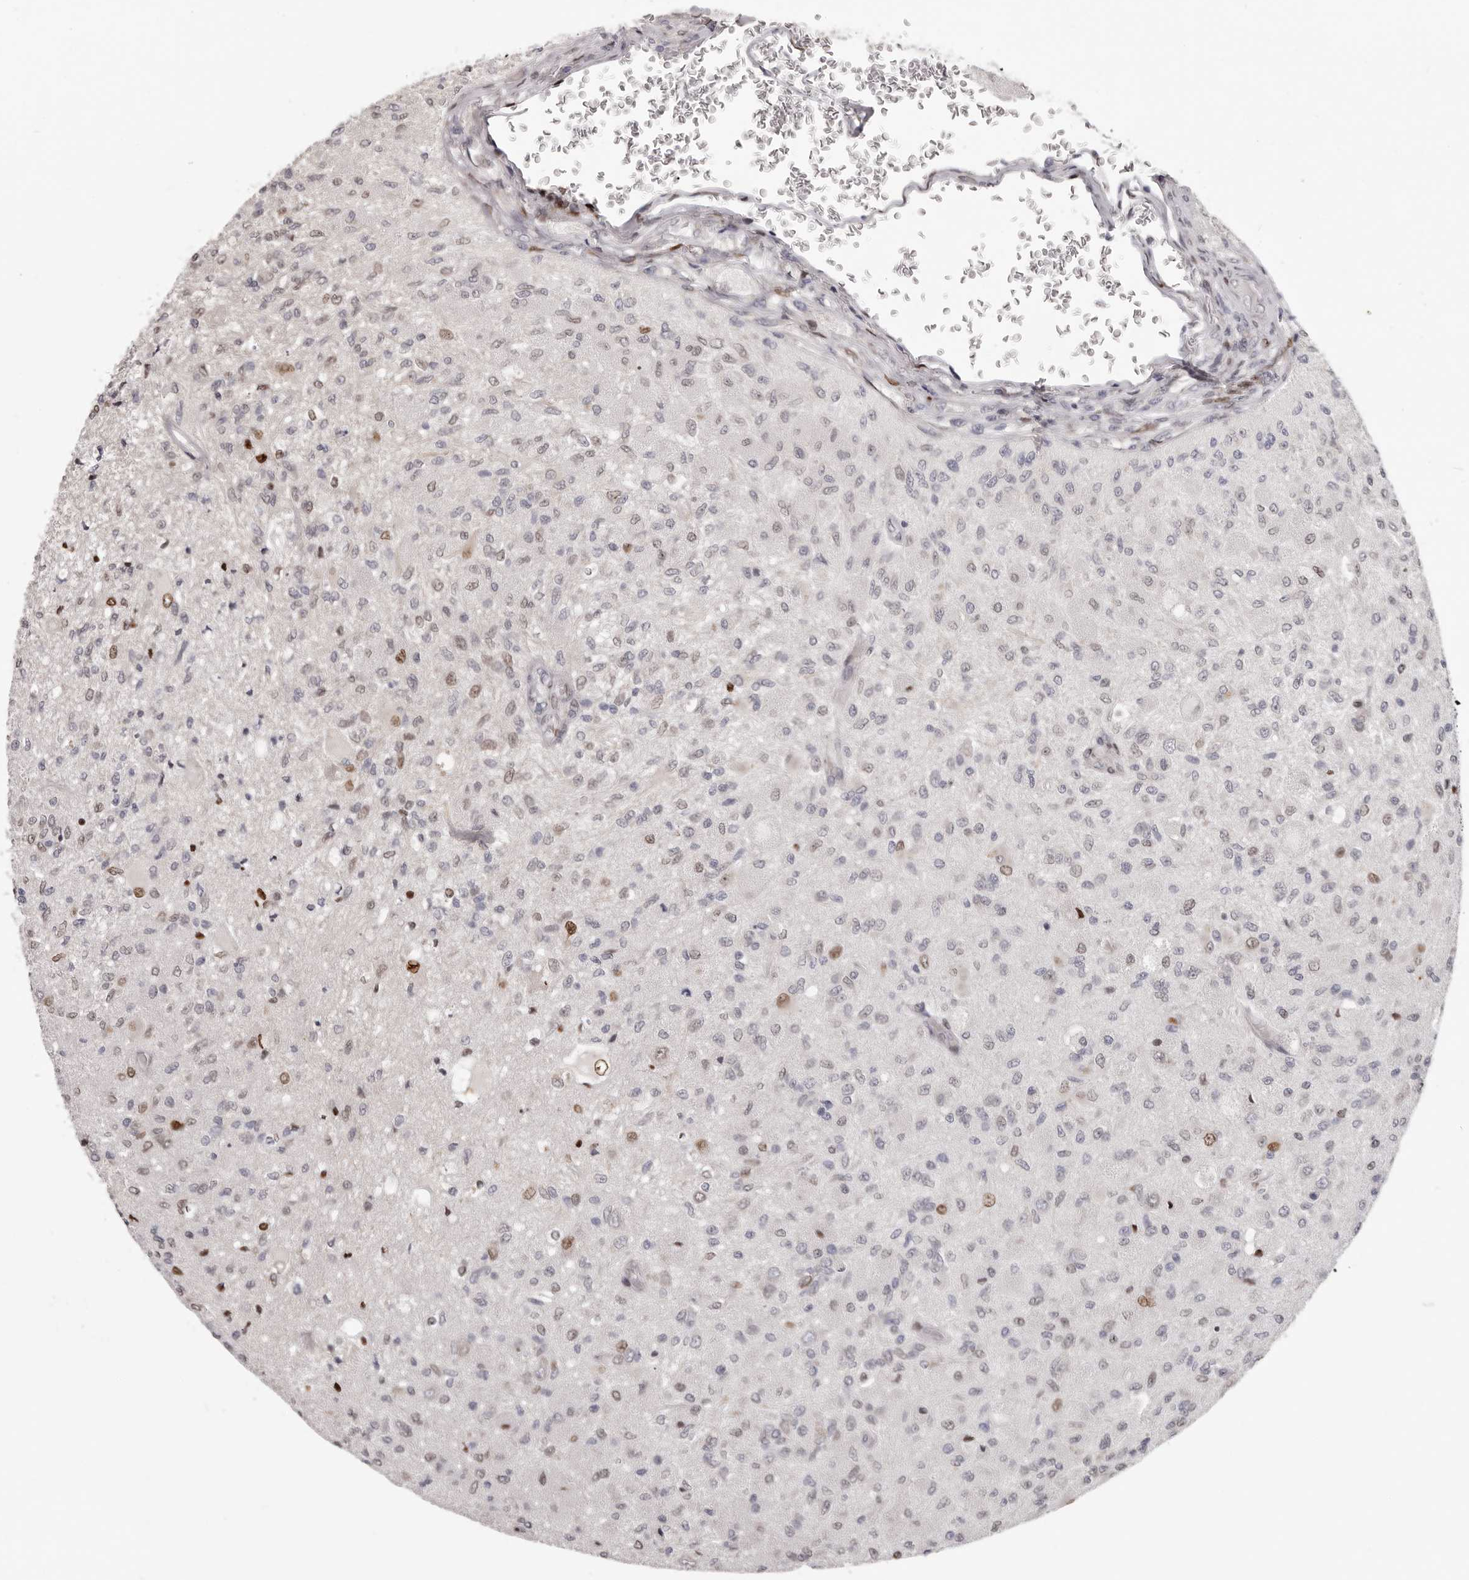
{"staining": {"intensity": "moderate", "quantity": "<25%", "location": "nuclear"}, "tissue": "glioma", "cell_type": "Tumor cells", "image_type": "cancer", "snomed": [{"axis": "morphology", "description": "Normal tissue, NOS"}, {"axis": "morphology", "description": "Glioma, malignant, High grade"}, {"axis": "topography", "description": "Cerebral cortex"}], "caption": "This is an image of immunohistochemistry staining of malignant high-grade glioma, which shows moderate expression in the nuclear of tumor cells.", "gene": "SRP19", "patient": {"sex": "male", "age": 77}}